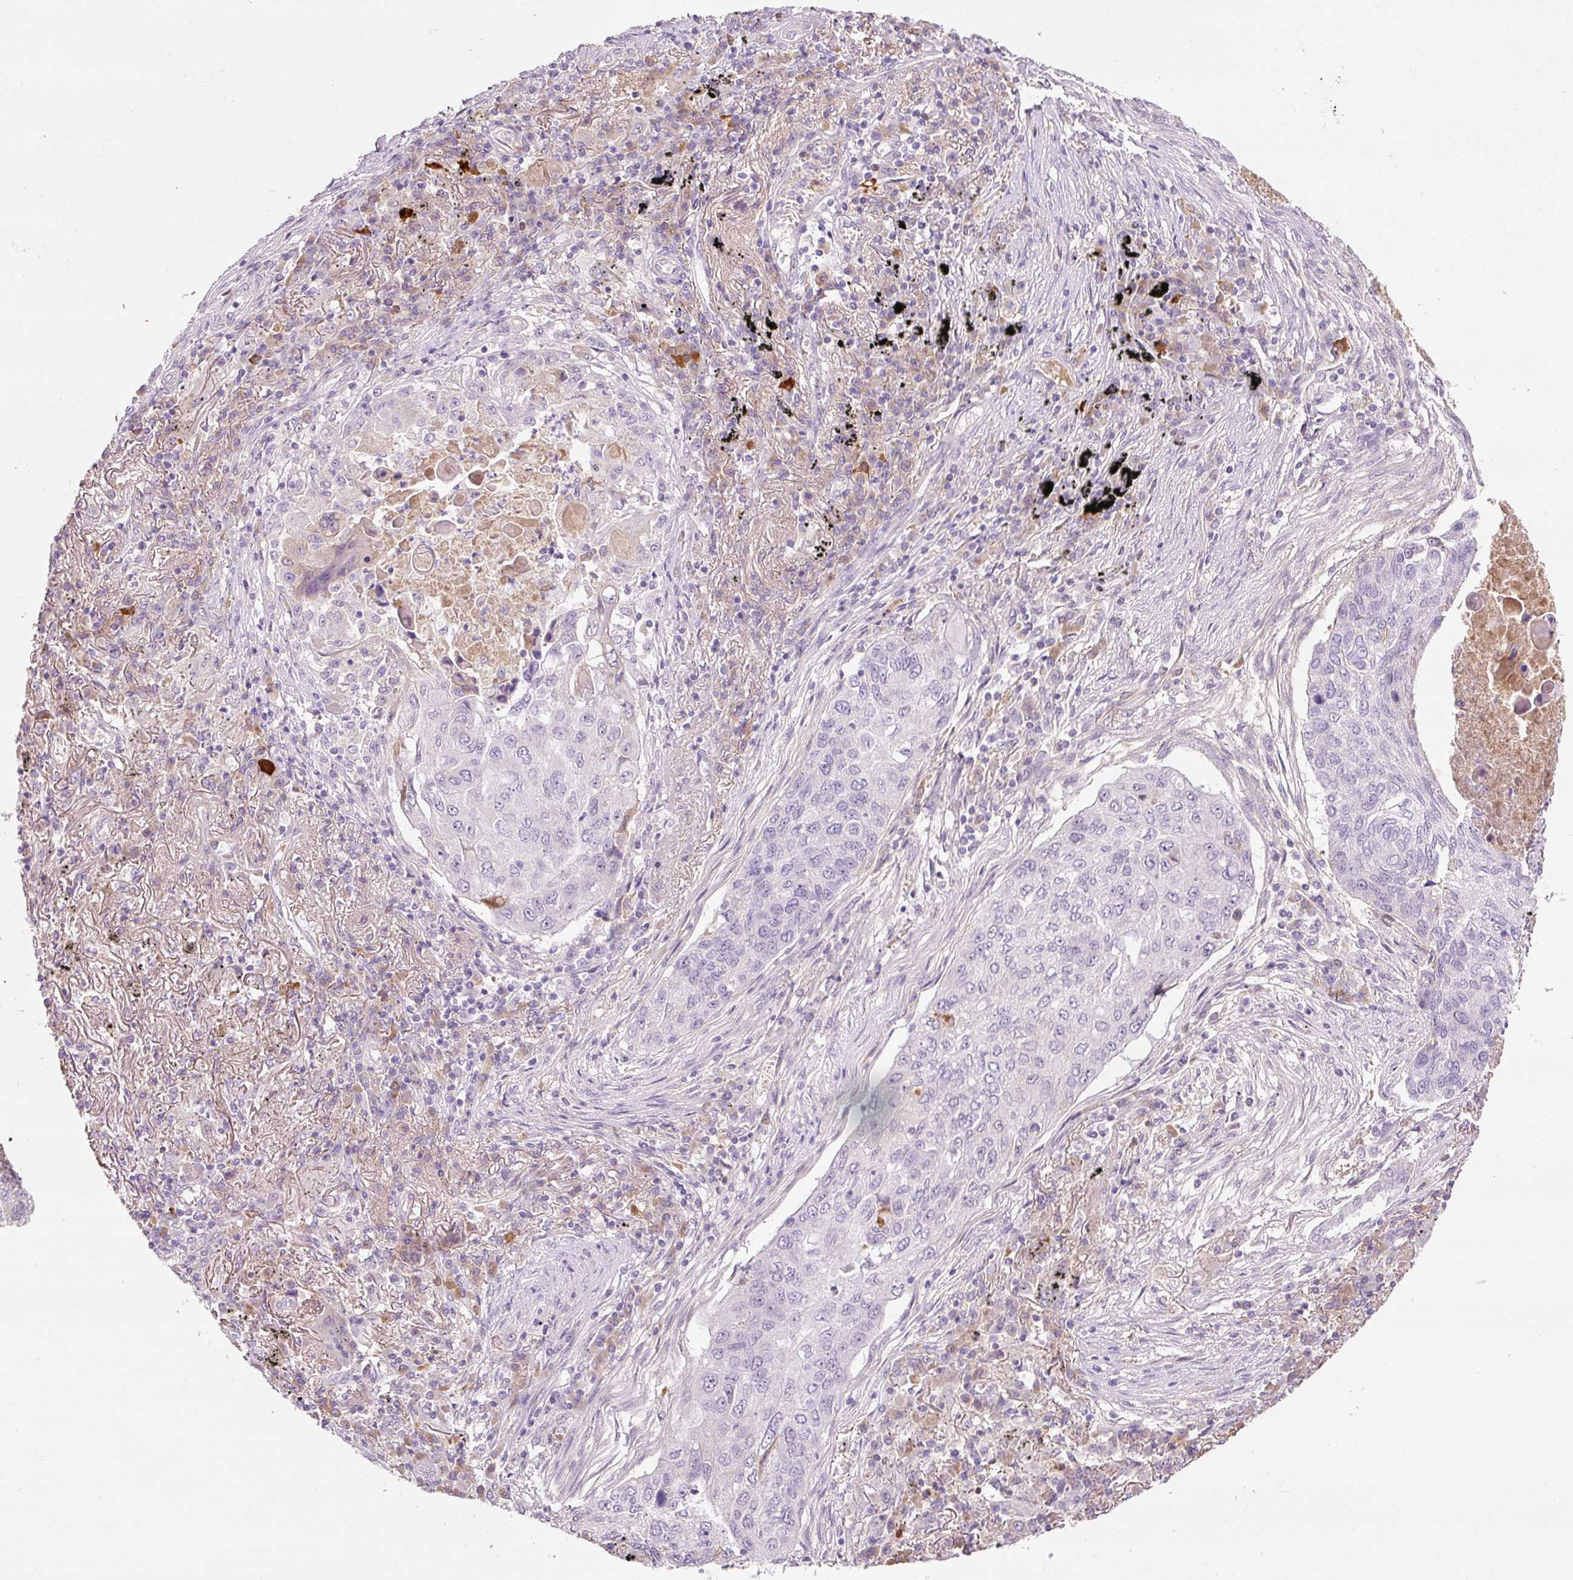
{"staining": {"intensity": "negative", "quantity": "none", "location": "none"}, "tissue": "lung cancer", "cell_type": "Tumor cells", "image_type": "cancer", "snomed": [{"axis": "morphology", "description": "Squamous cell carcinoma, NOS"}, {"axis": "topography", "description": "Lung"}], "caption": "A micrograph of human lung squamous cell carcinoma is negative for staining in tumor cells.", "gene": "TMEM37", "patient": {"sex": "female", "age": 63}}